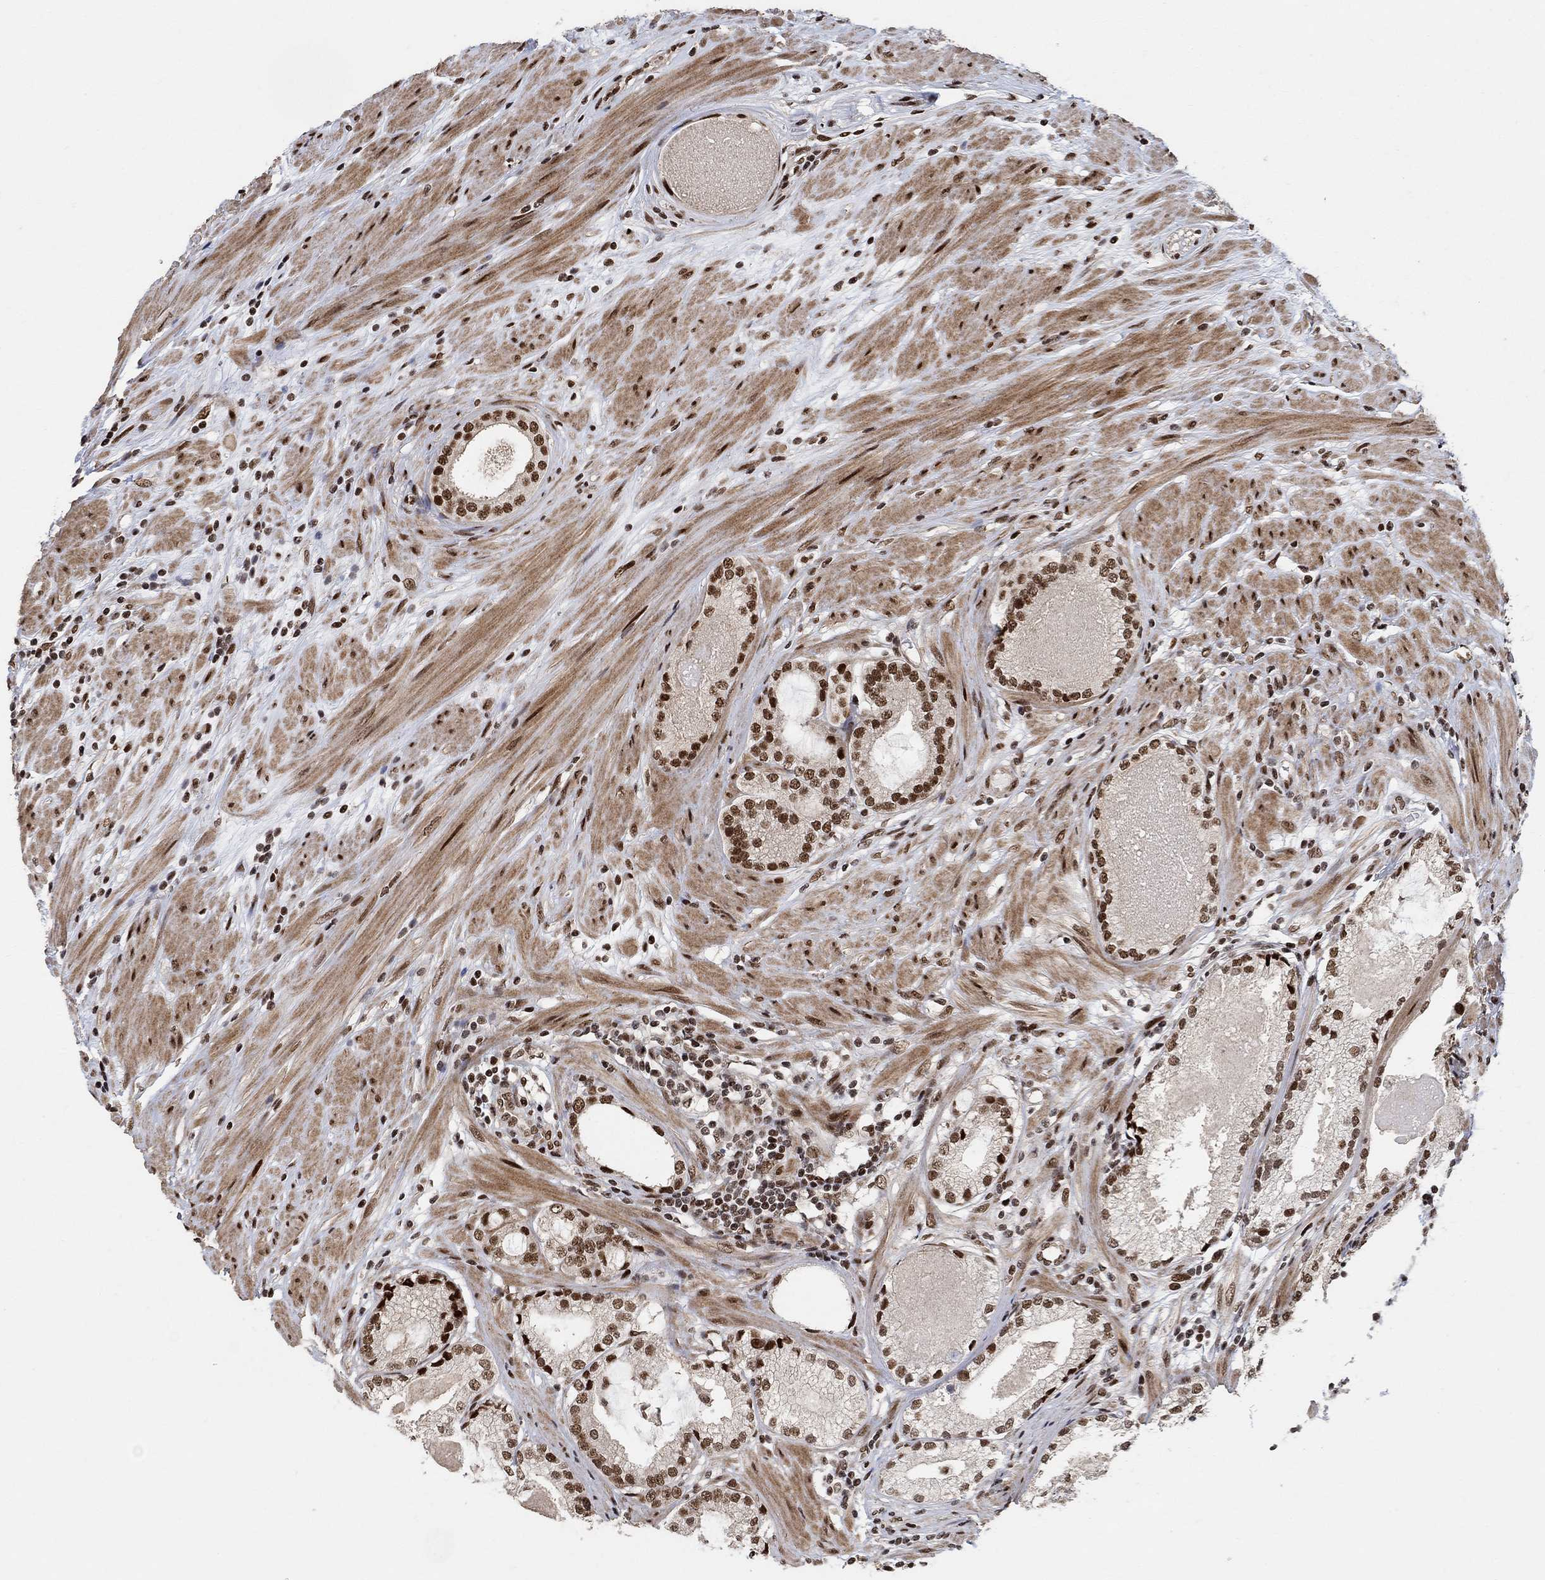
{"staining": {"intensity": "strong", "quantity": ">75%", "location": "nuclear"}, "tissue": "prostate cancer", "cell_type": "Tumor cells", "image_type": "cancer", "snomed": [{"axis": "morphology", "description": "Adenocarcinoma, High grade"}, {"axis": "topography", "description": "Prostate and seminal vesicle, NOS"}], "caption": "A photomicrograph of human prostate cancer (high-grade adenocarcinoma) stained for a protein reveals strong nuclear brown staining in tumor cells.", "gene": "E4F1", "patient": {"sex": "male", "age": 62}}